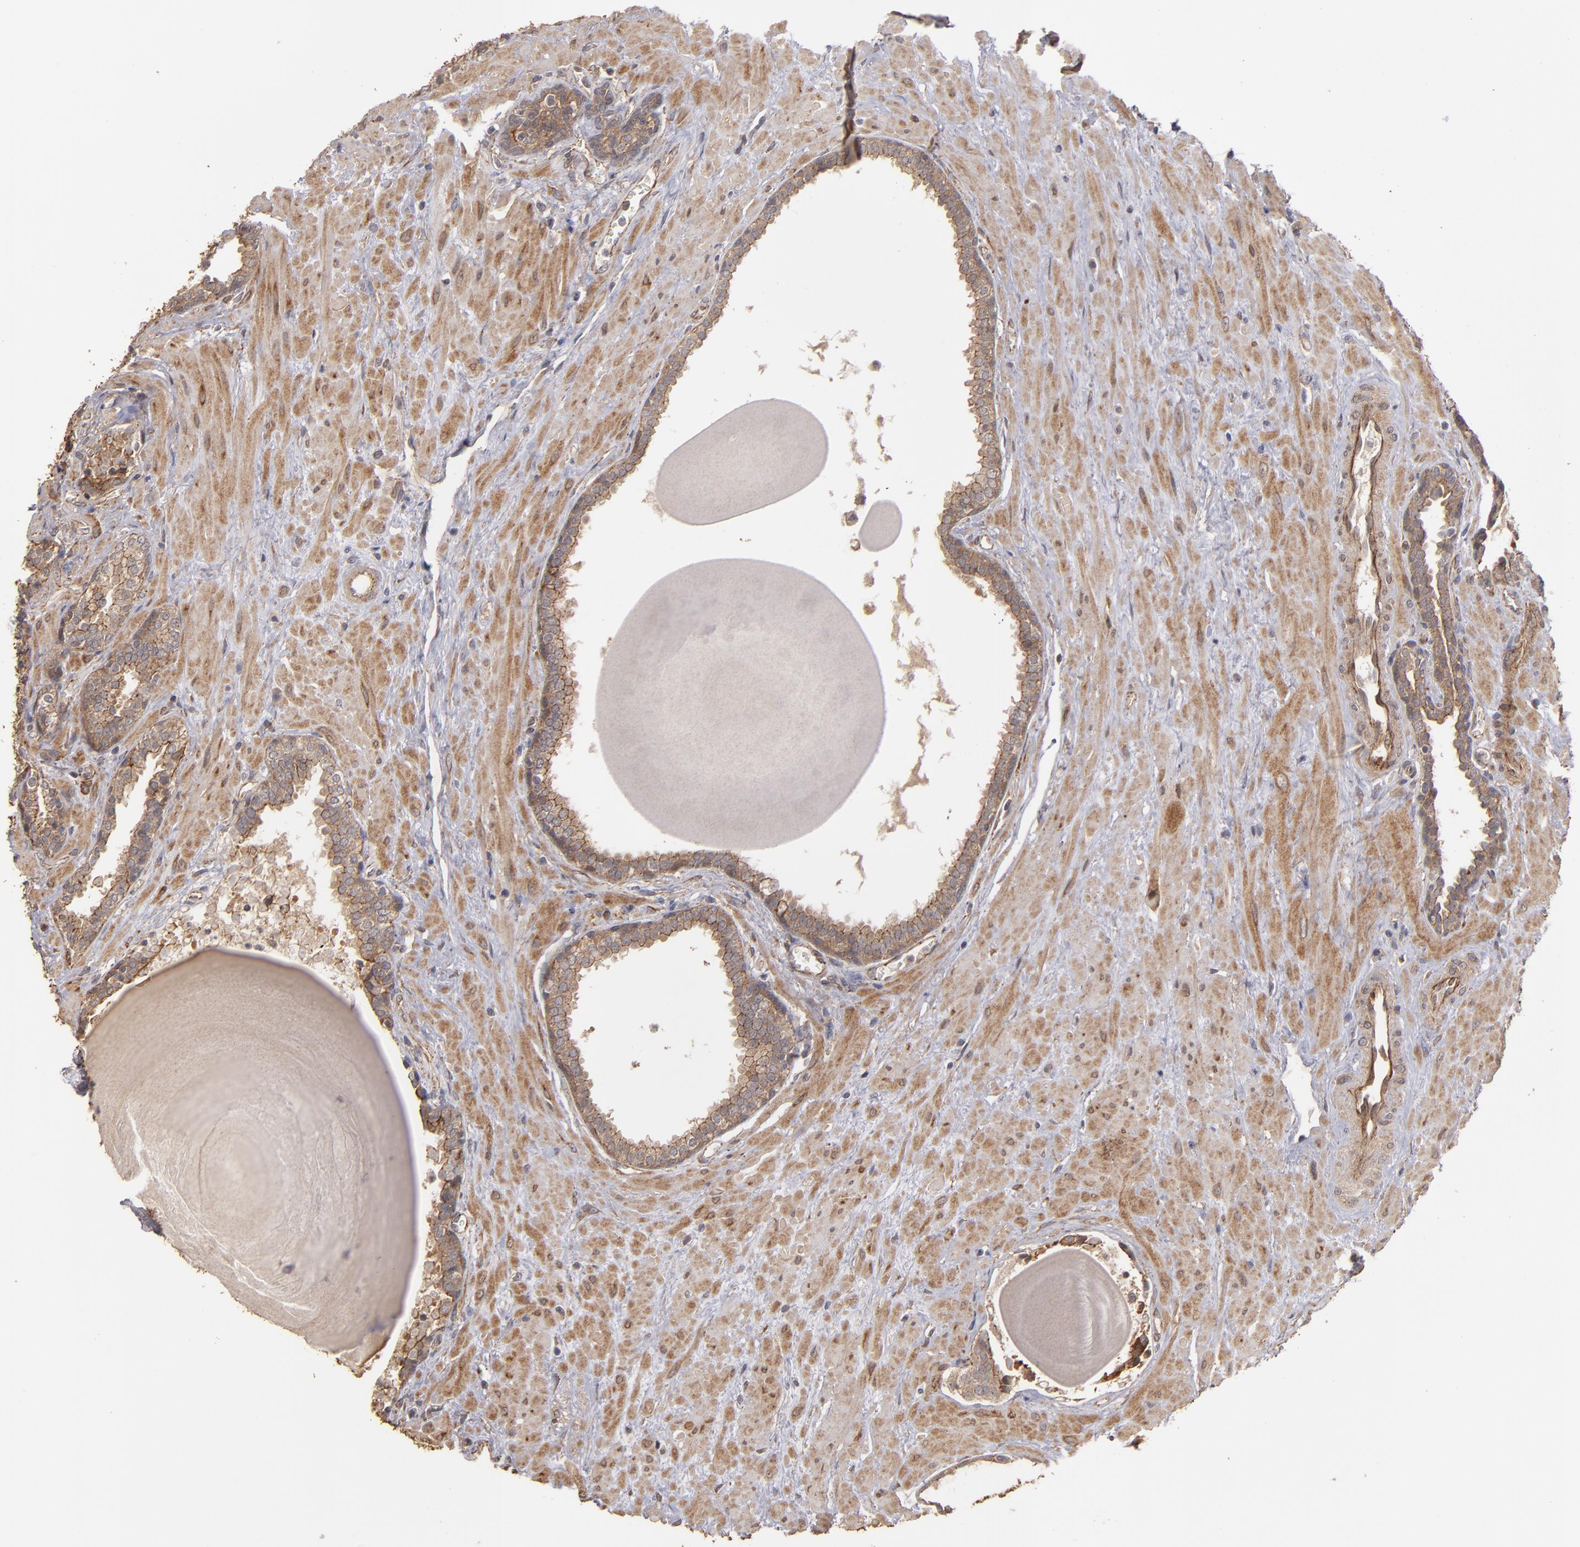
{"staining": {"intensity": "moderate", "quantity": ">75%", "location": "cytoplasmic/membranous"}, "tissue": "prostate", "cell_type": "Glandular cells", "image_type": "normal", "snomed": [{"axis": "morphology", "description": "Normal tissue, NOS"}, {"axis": "topography", "description": "Prostate"}], "caption": "A brown stain labels moderate cytoplasmic/membranous positivity of a protein in glandular cells of normal prostate. Nuclei are stained in blue.", "gene": "TJP1", "patient": {"sex": "male", "age": 51}}